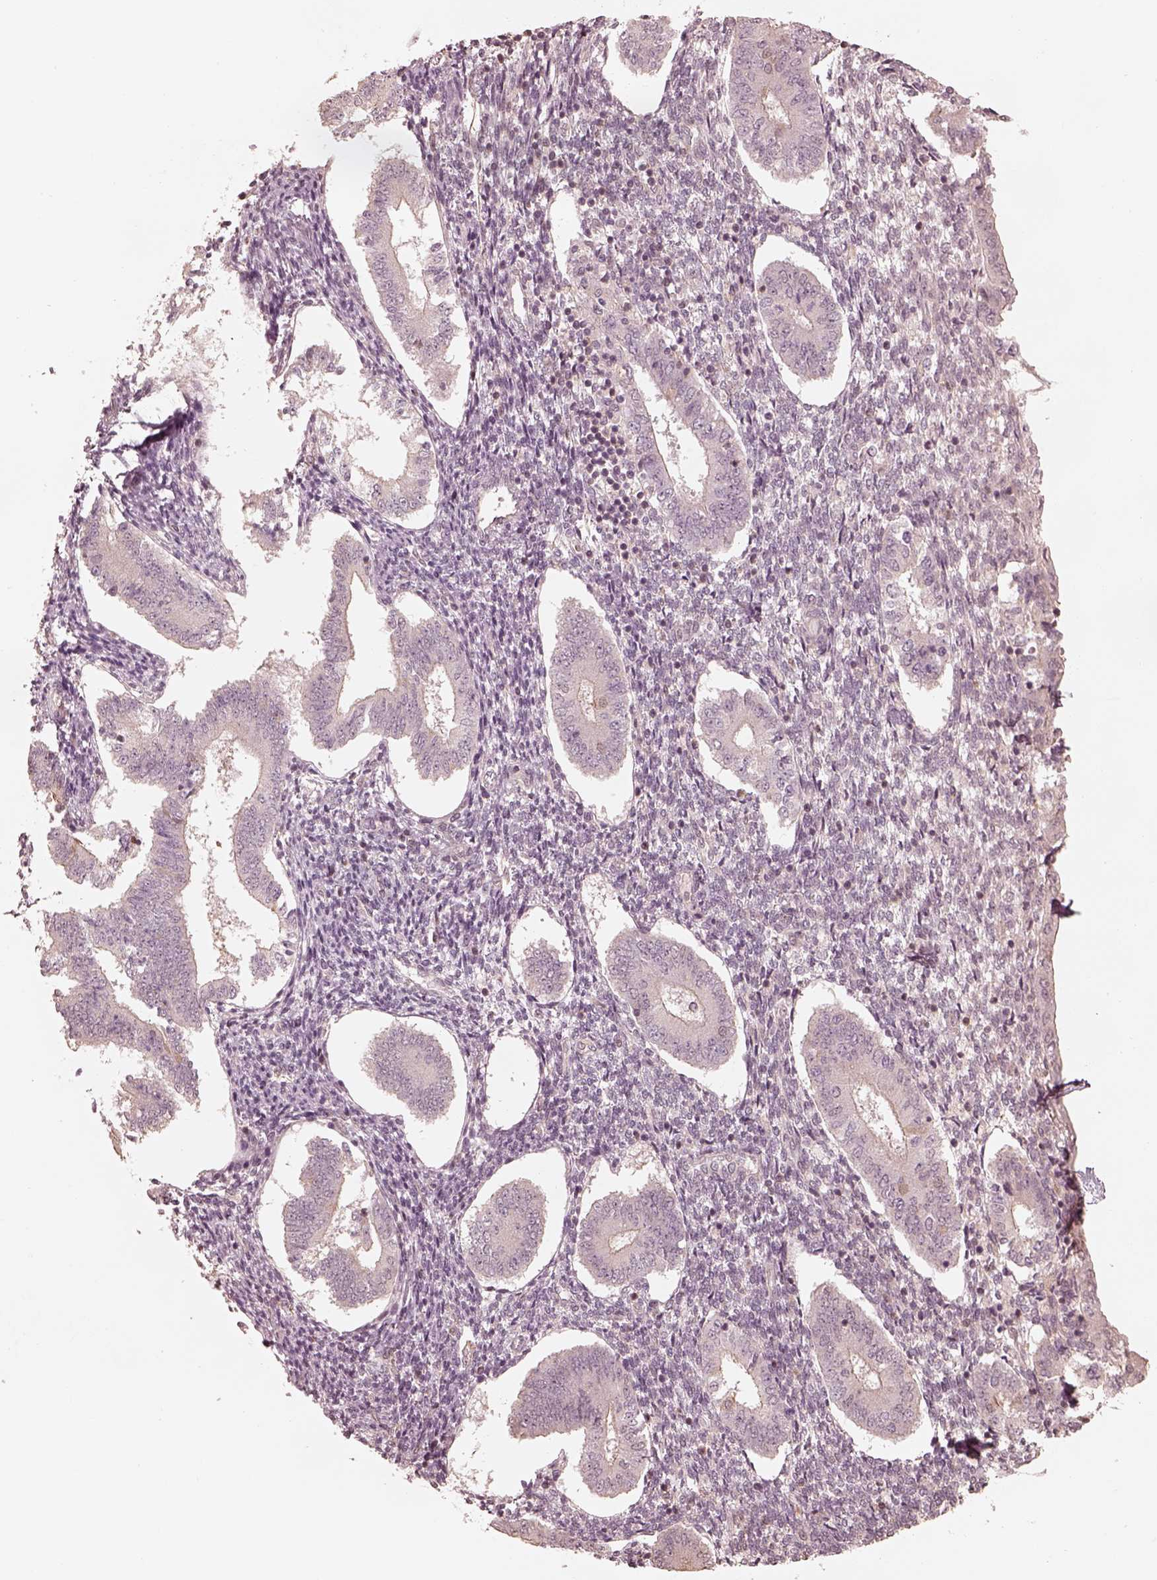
{"staining": {"intensity": "negative", "quantity": "none", "location": "none"}, "tissue": "endometrium", "cell_type": "Cells in endometrial stroma", "image_type": "normal", "snomed": [{"axis": "morphology", "description": "Normal tissue, NOS"}, {"axis": "topography", "description": "Endometrium"}], "caption": "Image shows no protein expression in cells in endometrial stroma of unremarkable endometrium. (Stains: DAB (3,3'-diaminobenzidine) IHC with hematoxylin counter stain, Microscopy: brightfield microscopy at high magnification).", "gene": "KIF5C", "patient": {"sex": "female", "age": 40}}